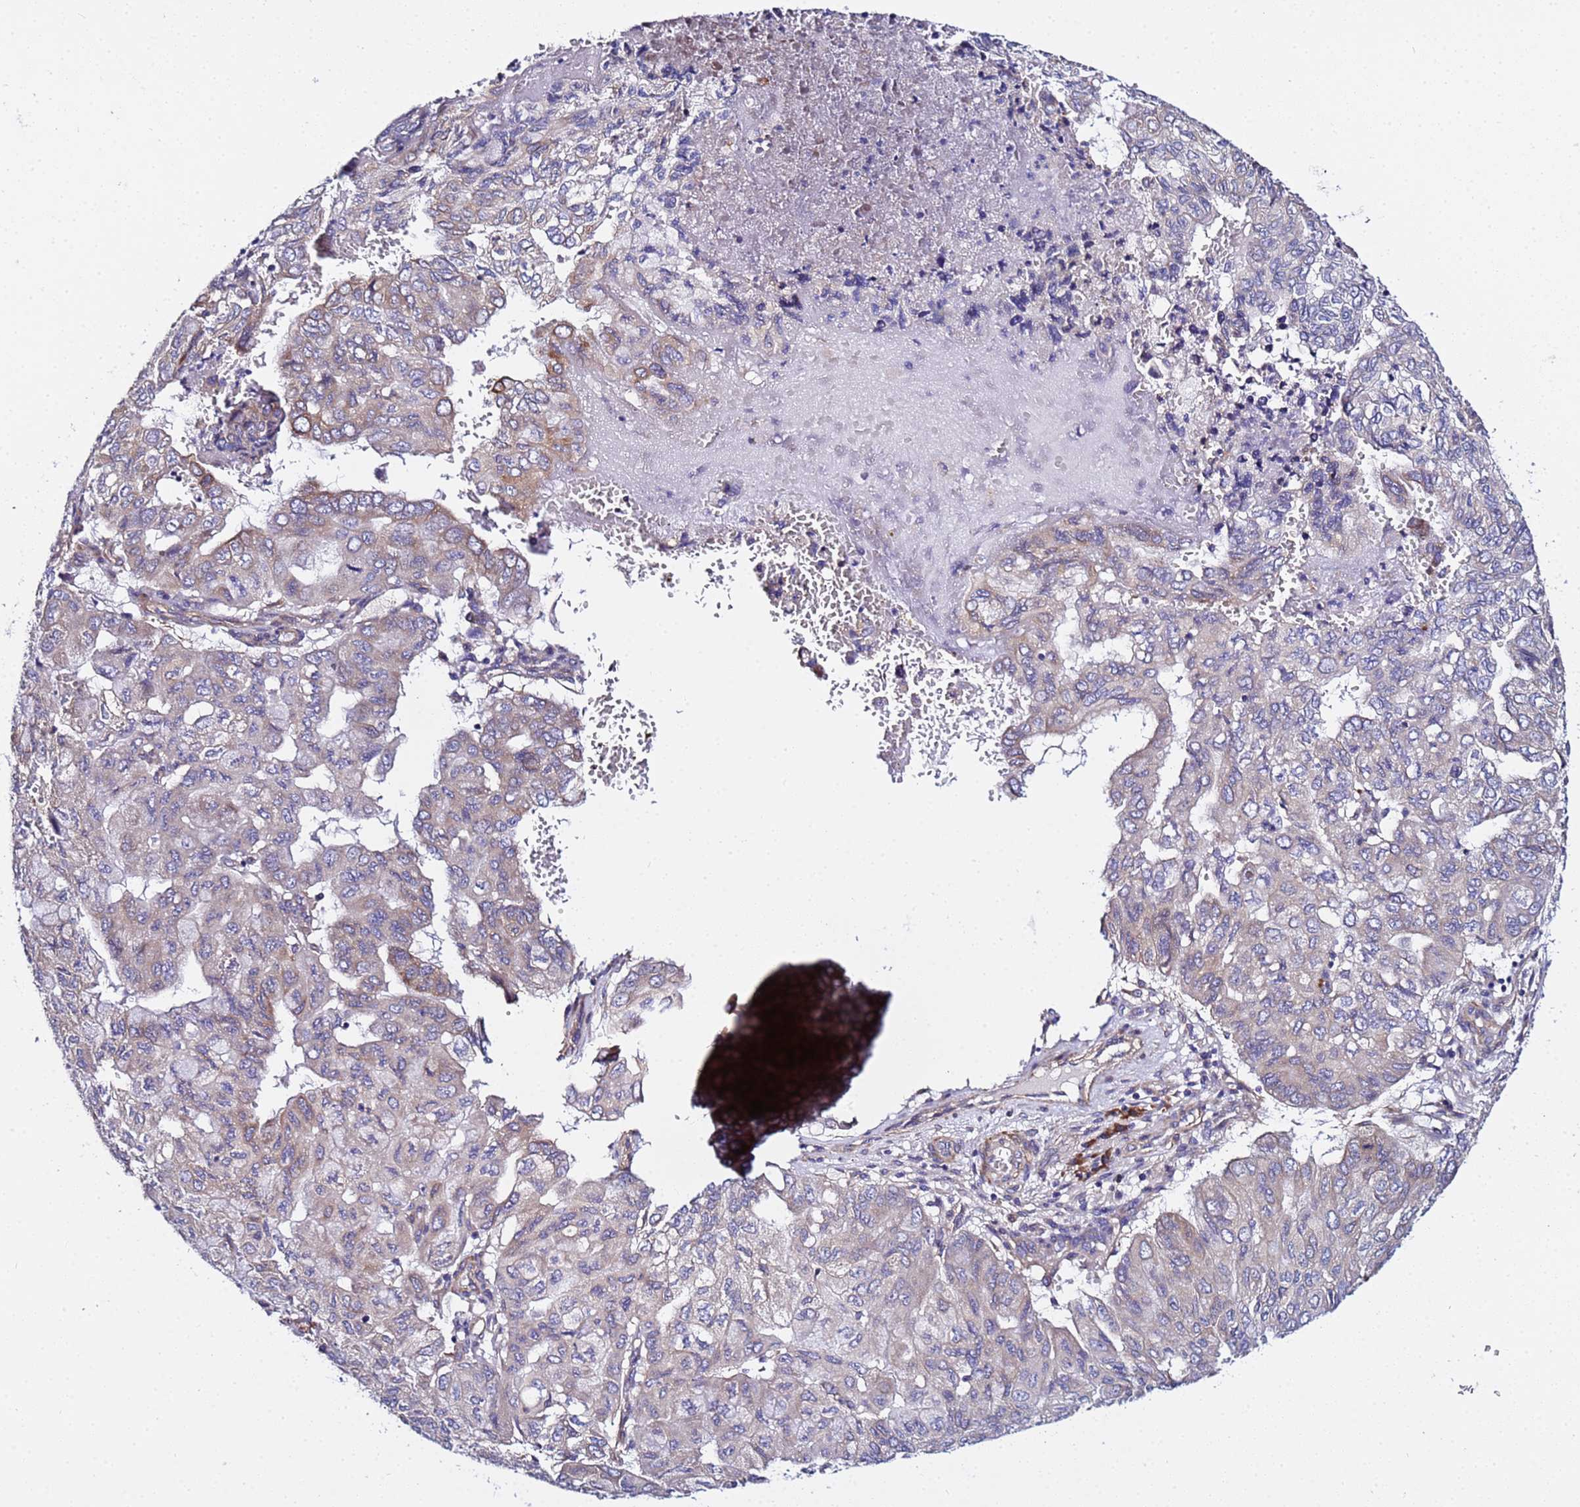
{"staining": {"intensity": "weak", "quantity": "25%-75%", "location": "cytoplasmic/membranous"}, "tissue": "pancreatic cancer", "cell_type": "Tumor cells", "image_type": "cancer", "snomed": [{"axis": "morphology", "description": "Adenocarcinoma, NOS"}, {"axis": "topography", "description": "Pancreas"}], "caption": "Protein staining of pancreatic adenocarcinoma tissue exhibits weak cytoplasmic/membranous staining in about 25%-75% of tumor cells.", "gene": "JRKL", "patient": {"sex": "male", "age": 51}}